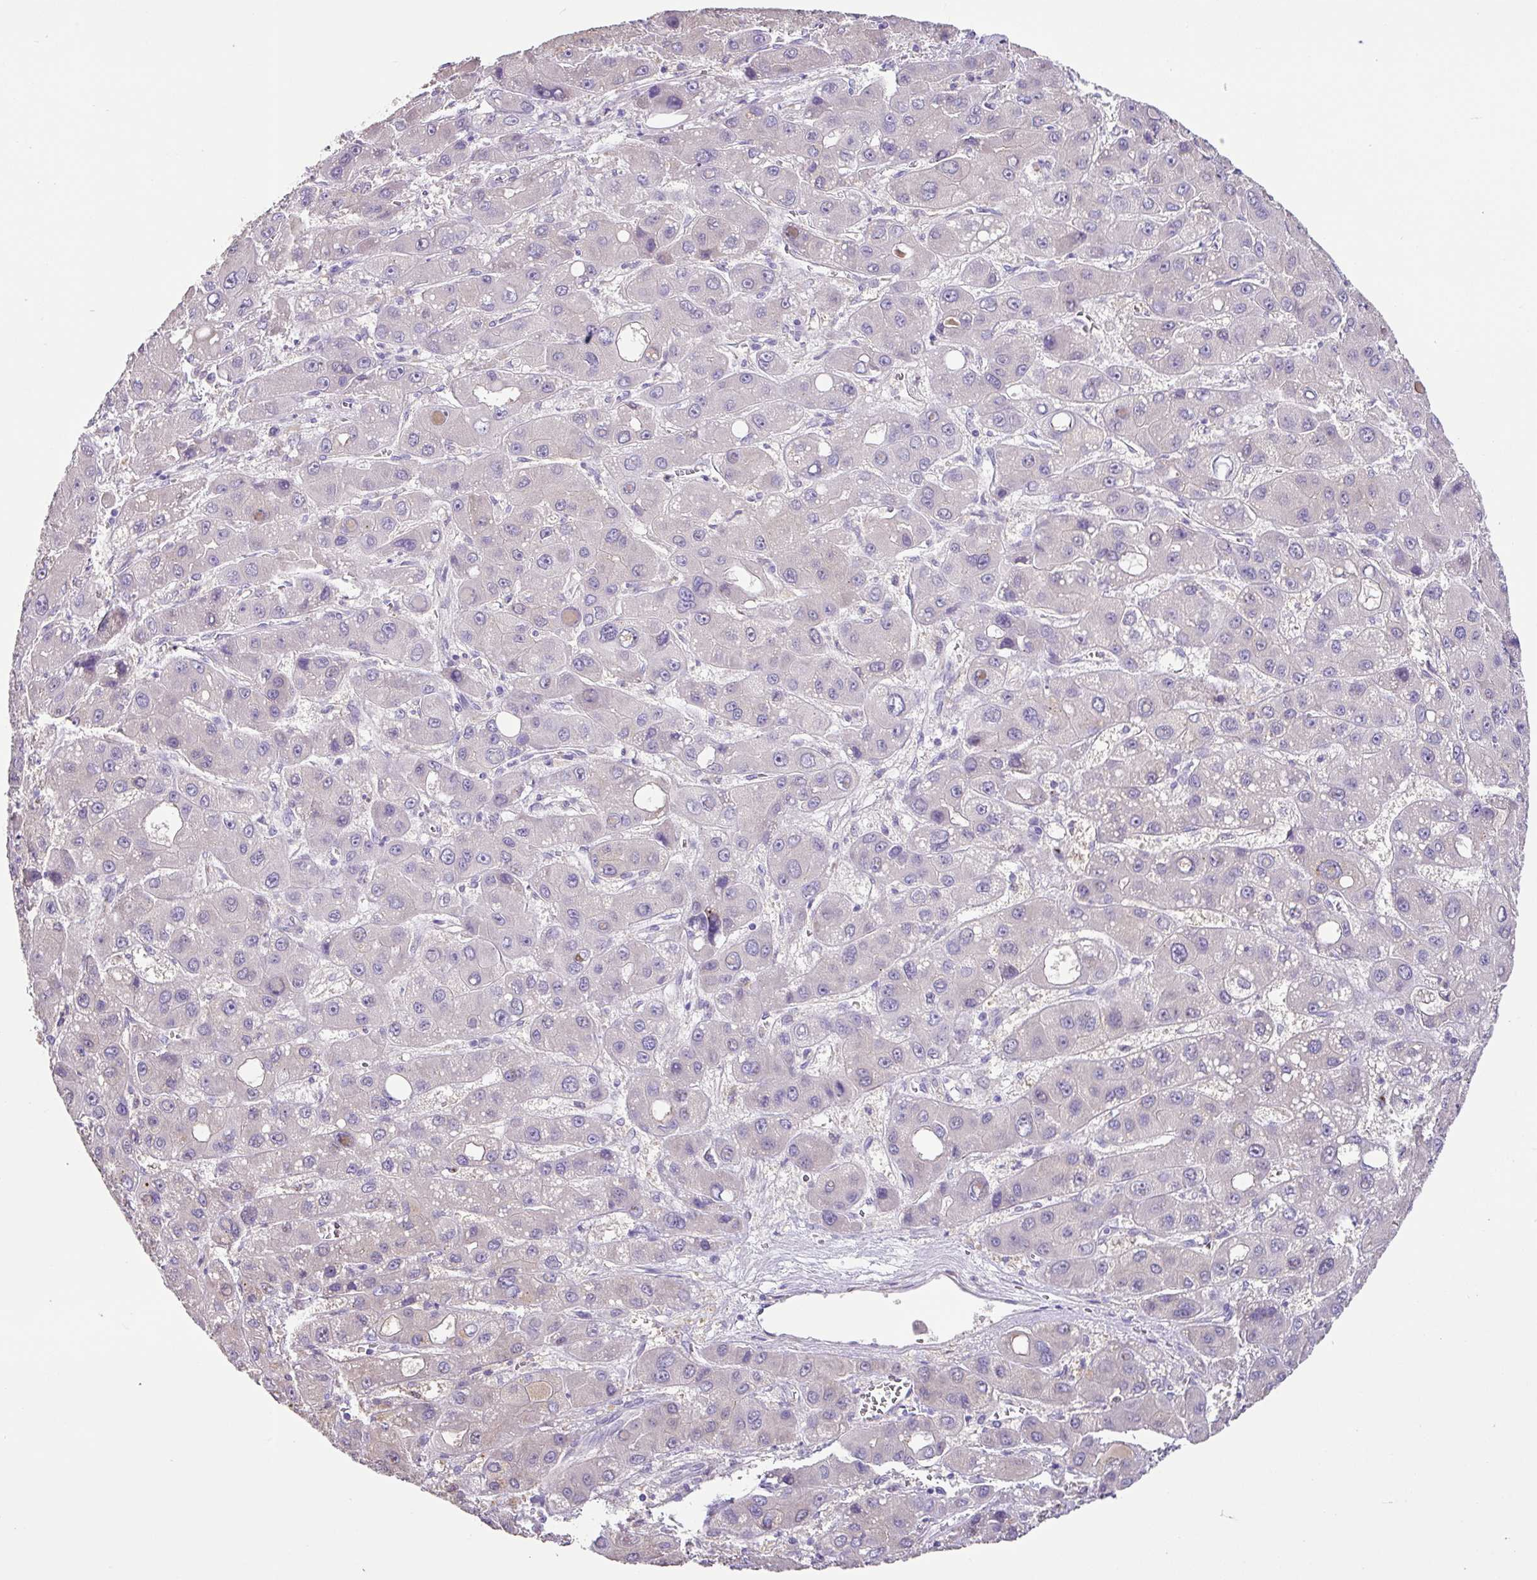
{"staining": {"intensity": "negative", "quantity": "none", "location": "none"}, "tissue": "liver cancer", "cell_type": "Tumor cells", "image_type": "cancer", "snomed": [{"axis": "morphology", "description": "Carcinoma, Hepatocellular, NOS"}, {"axis": "topography", "description": "Liver"}], "caption": "This is an immunohistochemistry (IHC) micrograph of human hepatocellular carcinoma (liver). There is no positivity in tumor cells.", "gene": "ZG16", "patient": {"sex": "male", "age": 55}}